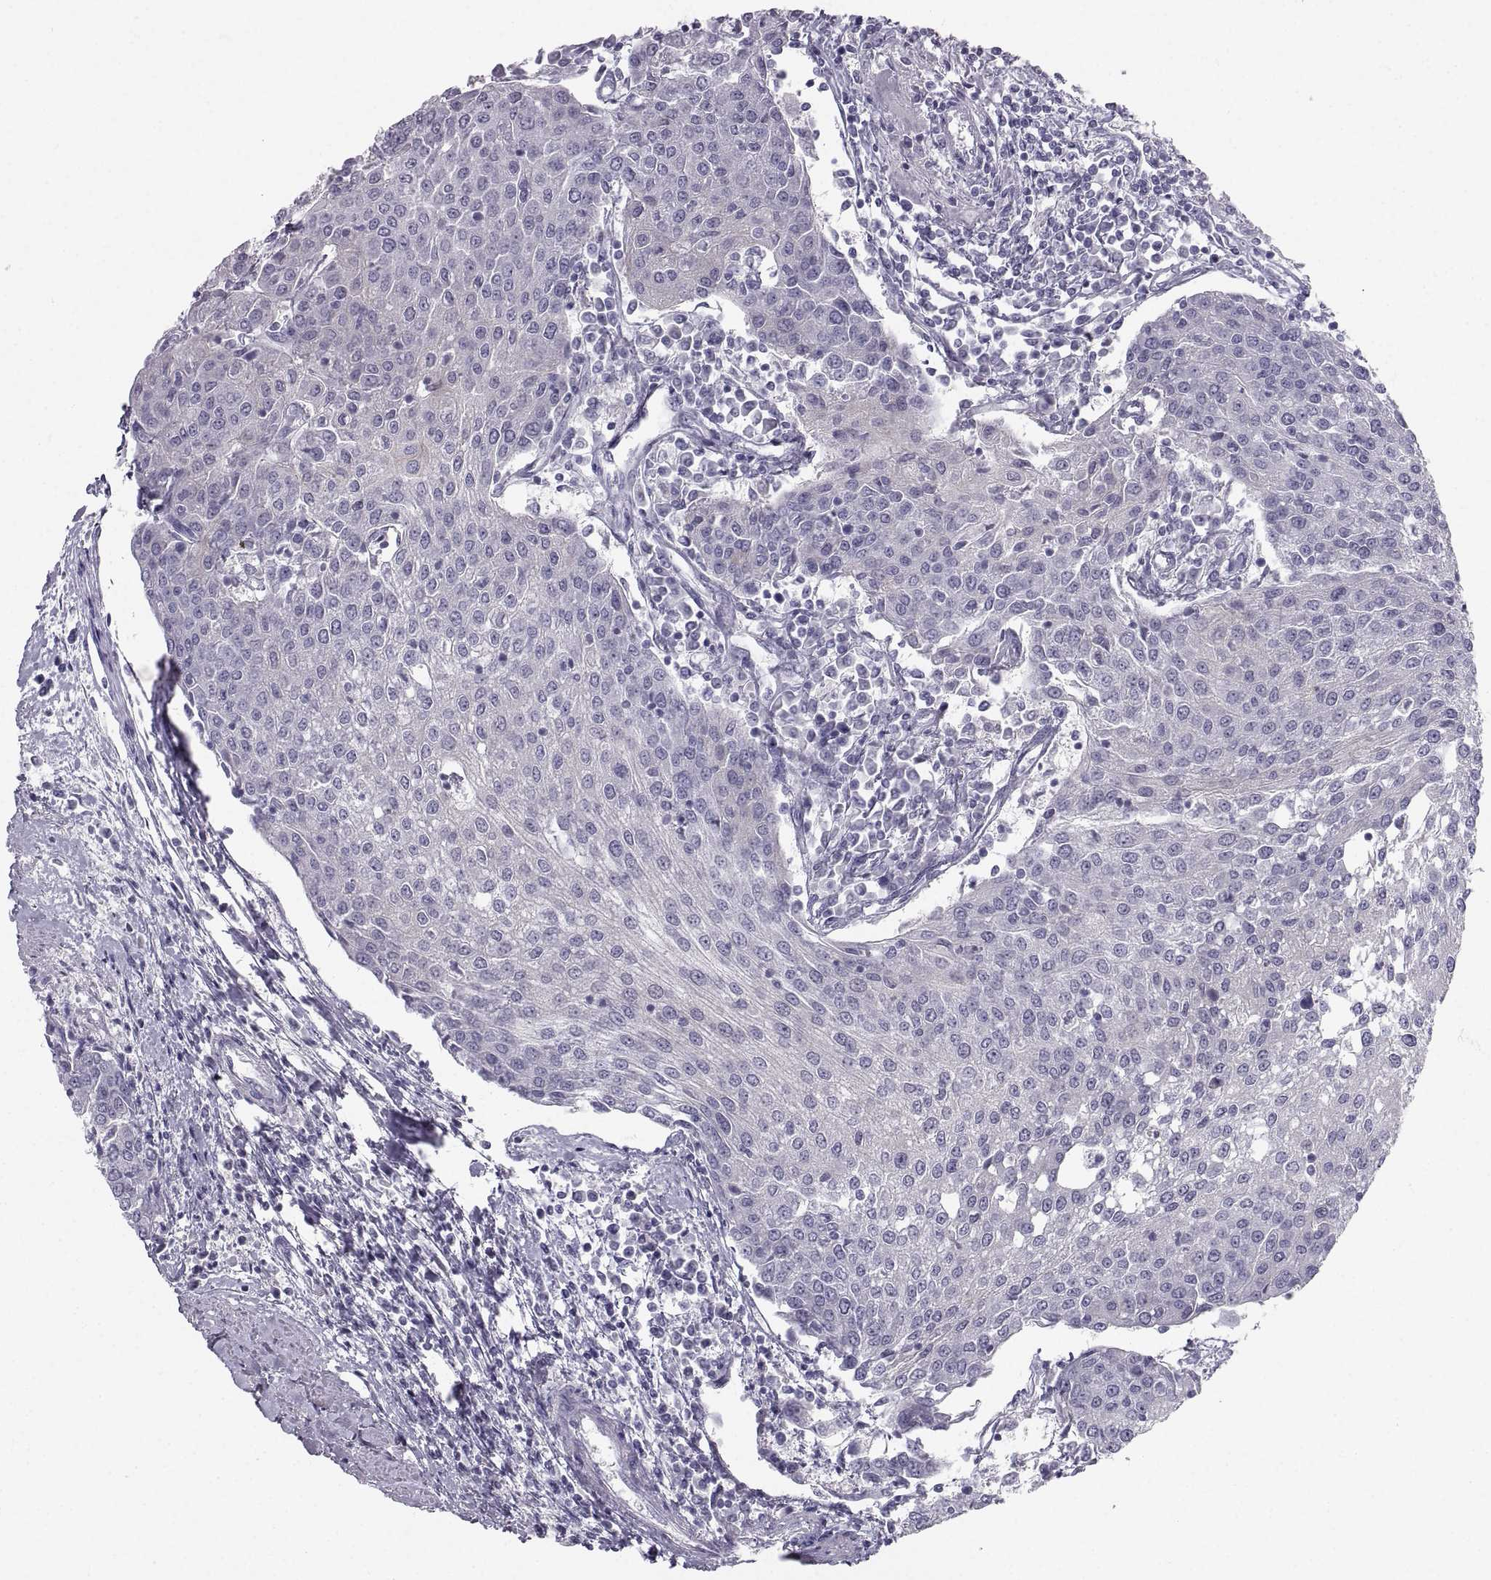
{"staining": {"intensity": "negative", "quantity": "none", "location": "none"}, "tissue": "urothelial cancer", "cell_type": "Tumor cells", "image_type": "cancer", "snomed": [{"axis": "morphology", "description": "Urothelial carcinoma, High grade"}, {"axis": "topography", "description": "Urinary bladder"}], "caption": "Urothelial cancer was stained to show a protein in brown. There is no significant expression in tumor cells. Nuclei are stained in blue.", "gene": "ZNF185", "patient": {"sex": "female", "age": 85}}